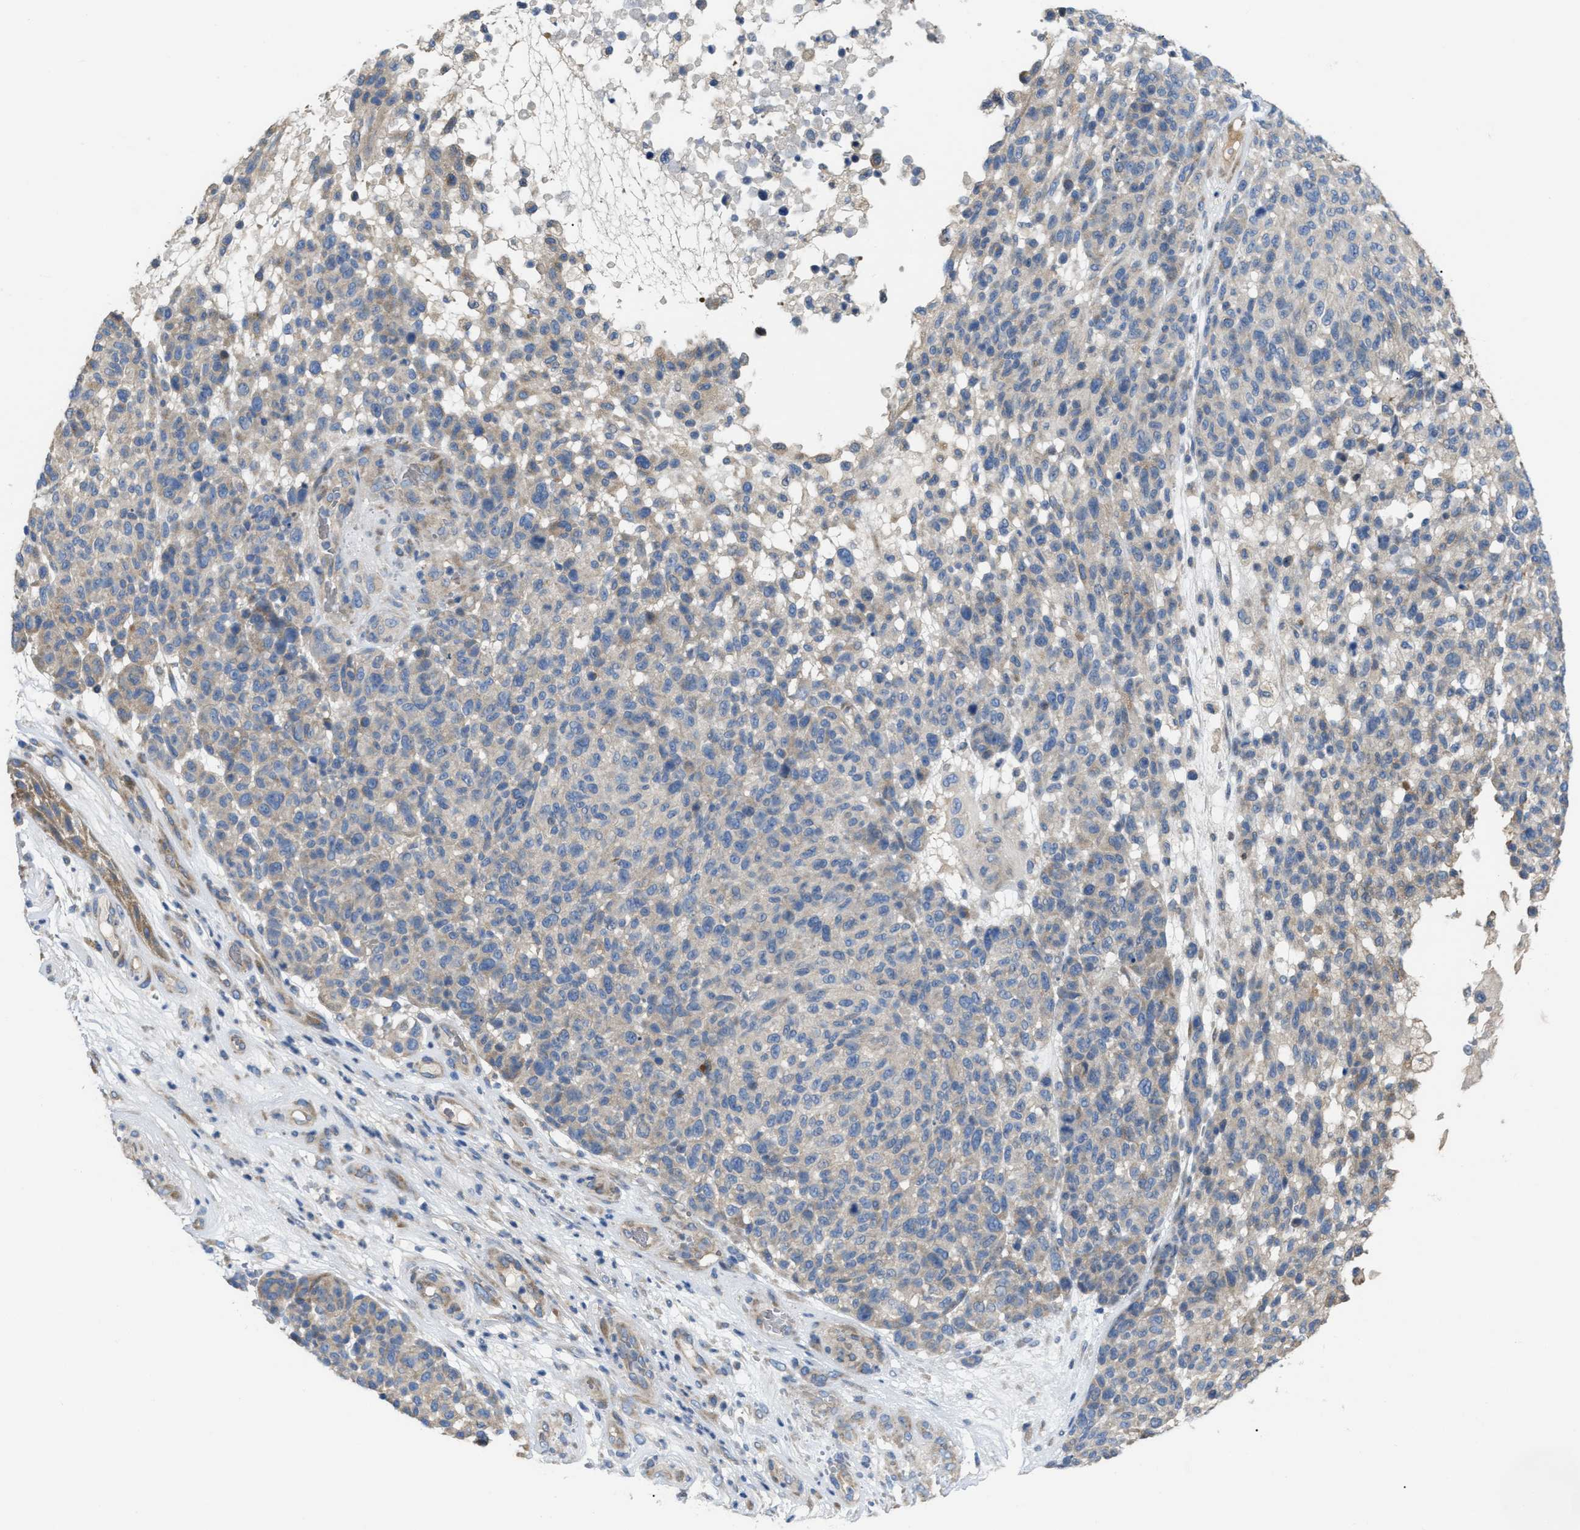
{"staining": {"intensity": "negative", "quantity": "none", "location": "none"}, "tissue": "melanoma", "cell_type": "Tumor cells", "image_type": "cancer", "snomed": [{"axis": "morphology", "description": "Malignant melanoma, NOS"}, {"axis": "topography", "description": "Skin"}], "caption": "There is no significant staining in tumor cells of melanoma.", "gene": "DHX58", "patient": {"sex": "male", "age": 59}}